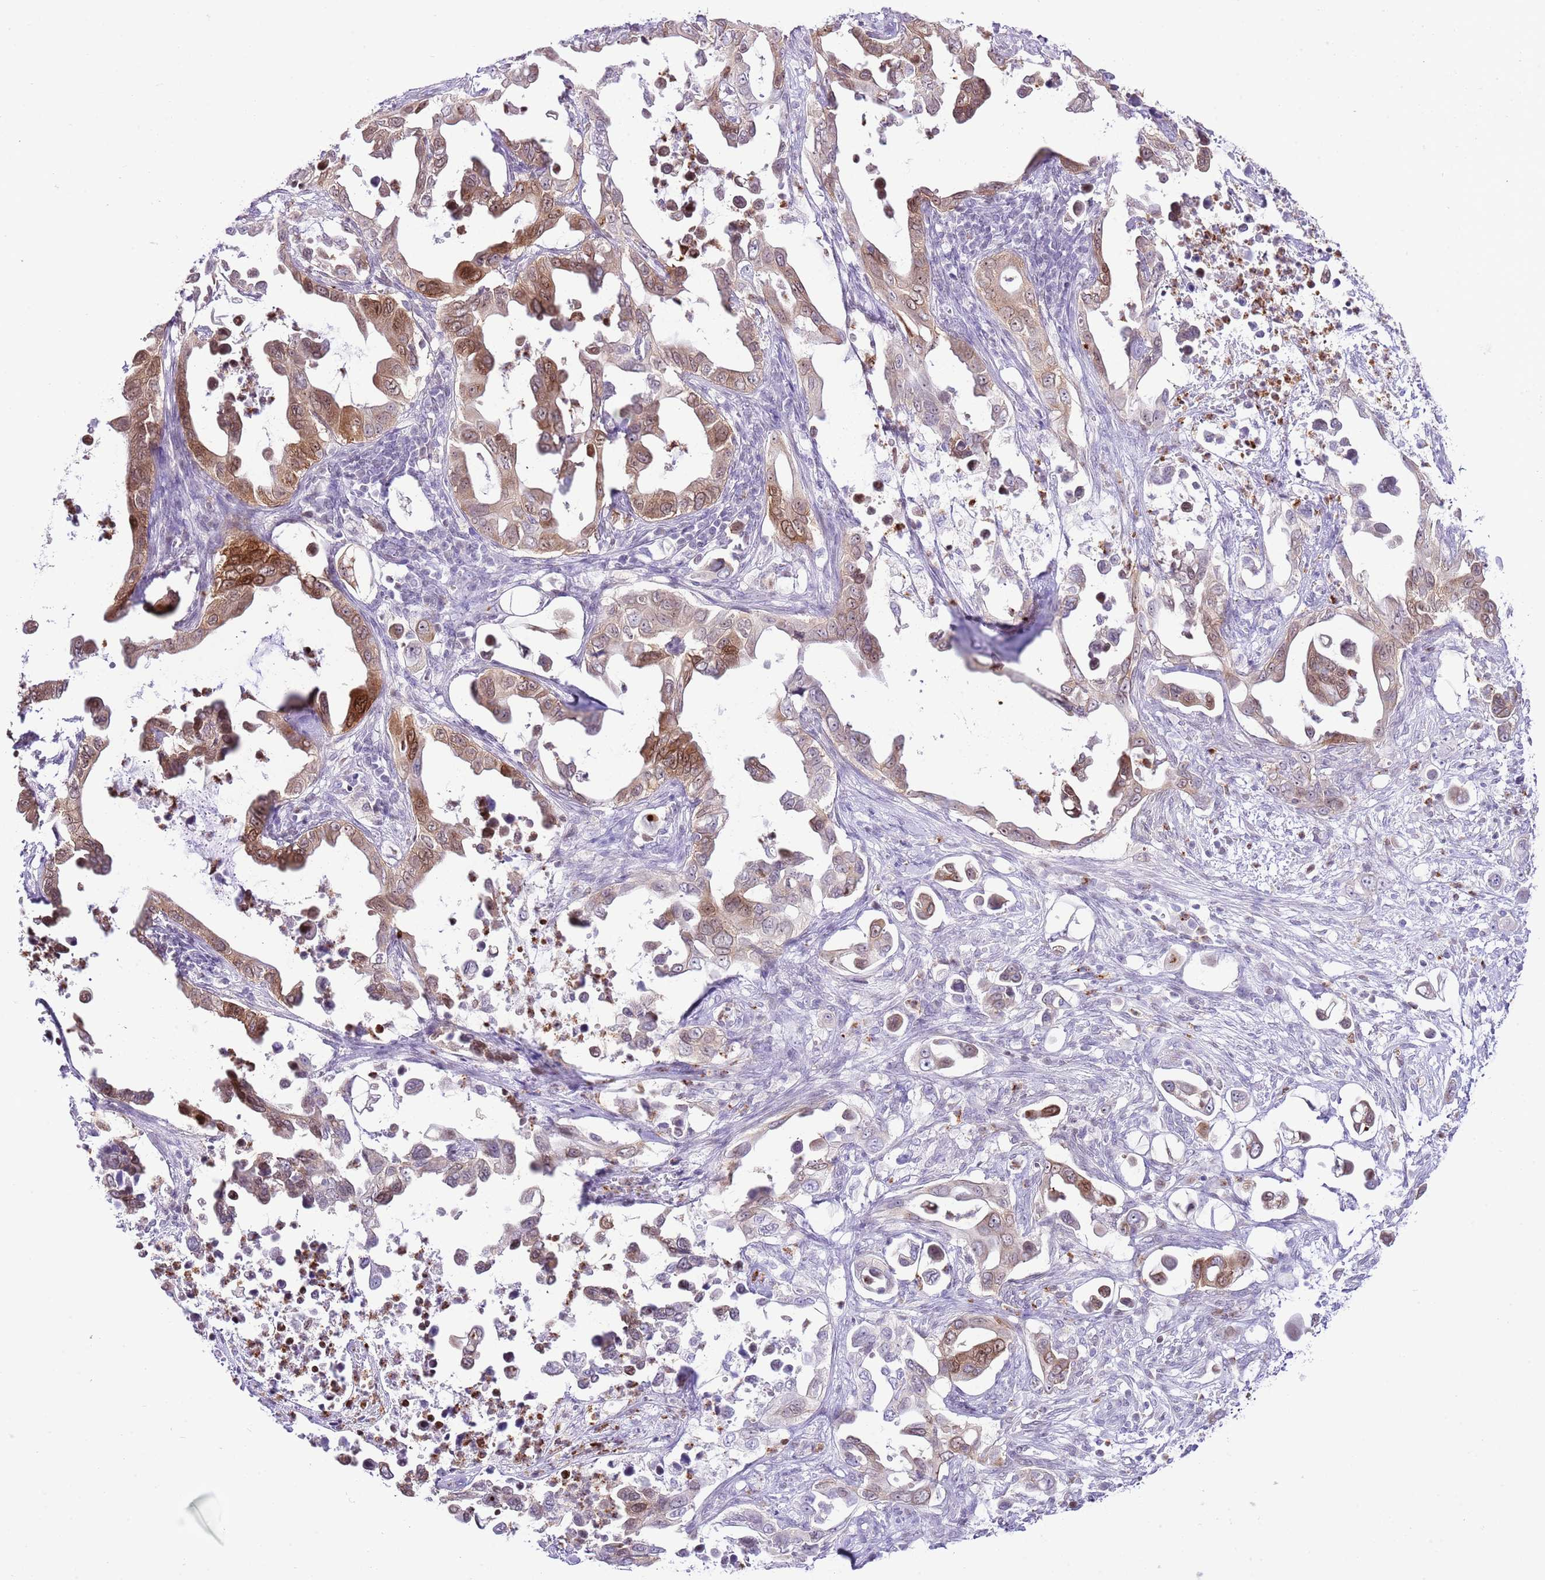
{"staining": {"intensity": "moderate", "quantity": ">75%", "location": "cytoplasmic/membranous,nuclear"}, "tissue": "pancreatic cancer", "cell_type": "Tumor cells", "image_type": "cancer", "snomed": [{"axis": "morphology", "description": "Adenocarcinoma, NOS"}, {"axis": "topography", "description": "Pancreas"}], "caption": "The micrograph exhibits staining of pancreatic adenocarcinoma, revealing moderate cytoplasmic/membranous and nuclear protein positivity (brown color) within tumor cells.", "gene": "PRR15", "patient": {"sex": "male", "age": 61}}